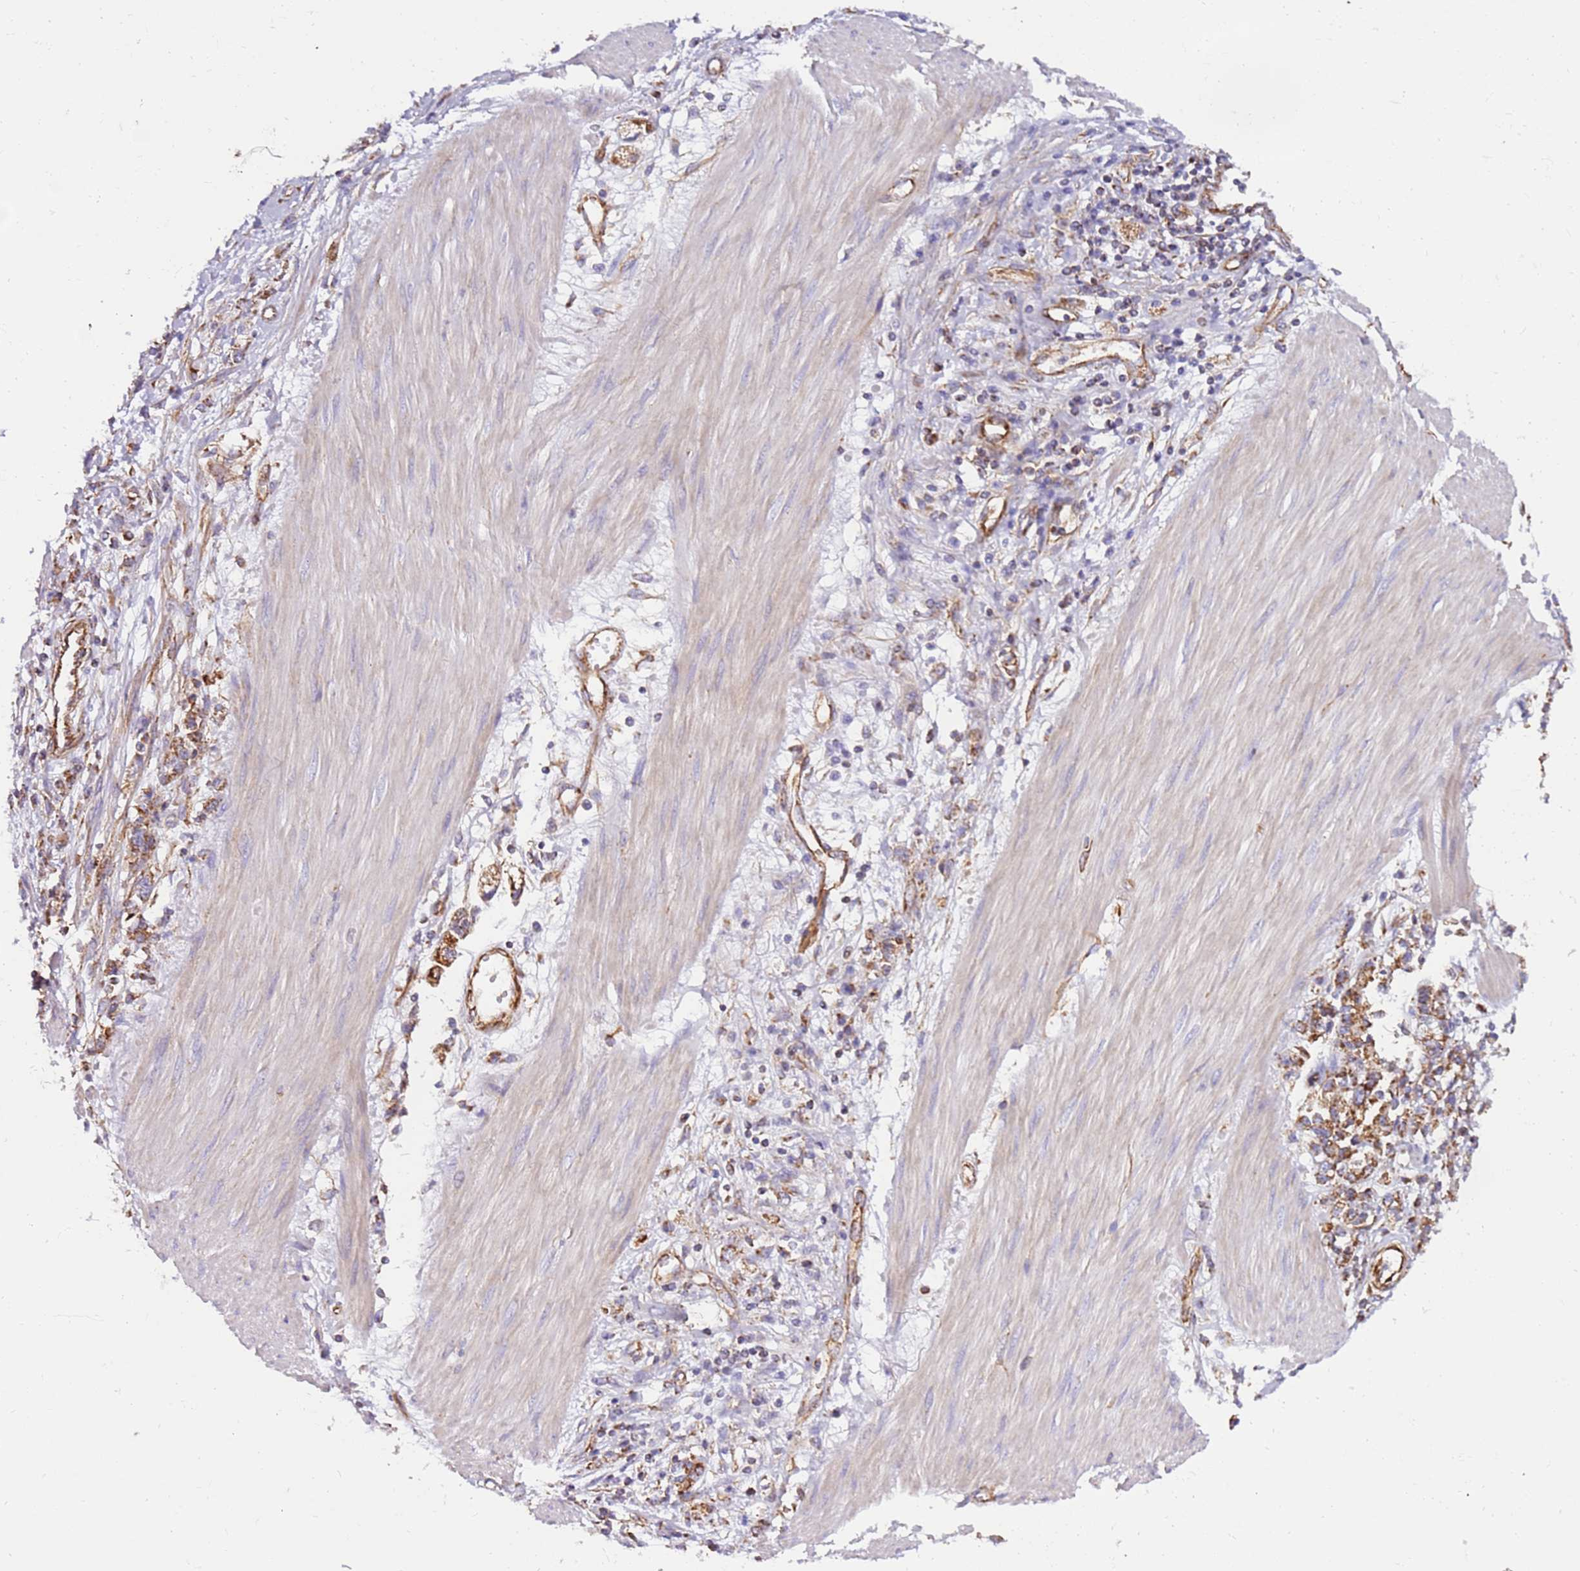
{"staining": {"intensity": "moderate", "quantity": ">75%", "location": "cytoplasmic/membranous"}, "tissue": "stomach cancer", "cell_type": "Tumor cells", "image_type": "cancer", "snomed": [{"axis": "morphology", "description": "Adenocarcinoma, NOS"}, {"axis": "topography", "description": "Stomach"}], "caption": "Immunohistochemistry of human stomach adenocarcinoma demonstrates medium levels of moderate cytoplasmic/membranous positivity in about >75% of tumor cells. Using DAB (brown) and hematoxylin (blue) stains, captured at high magnification using brightfield microscopy.", "gene": "MRPL20", "patient": {"sex": "female", "age": 76}}